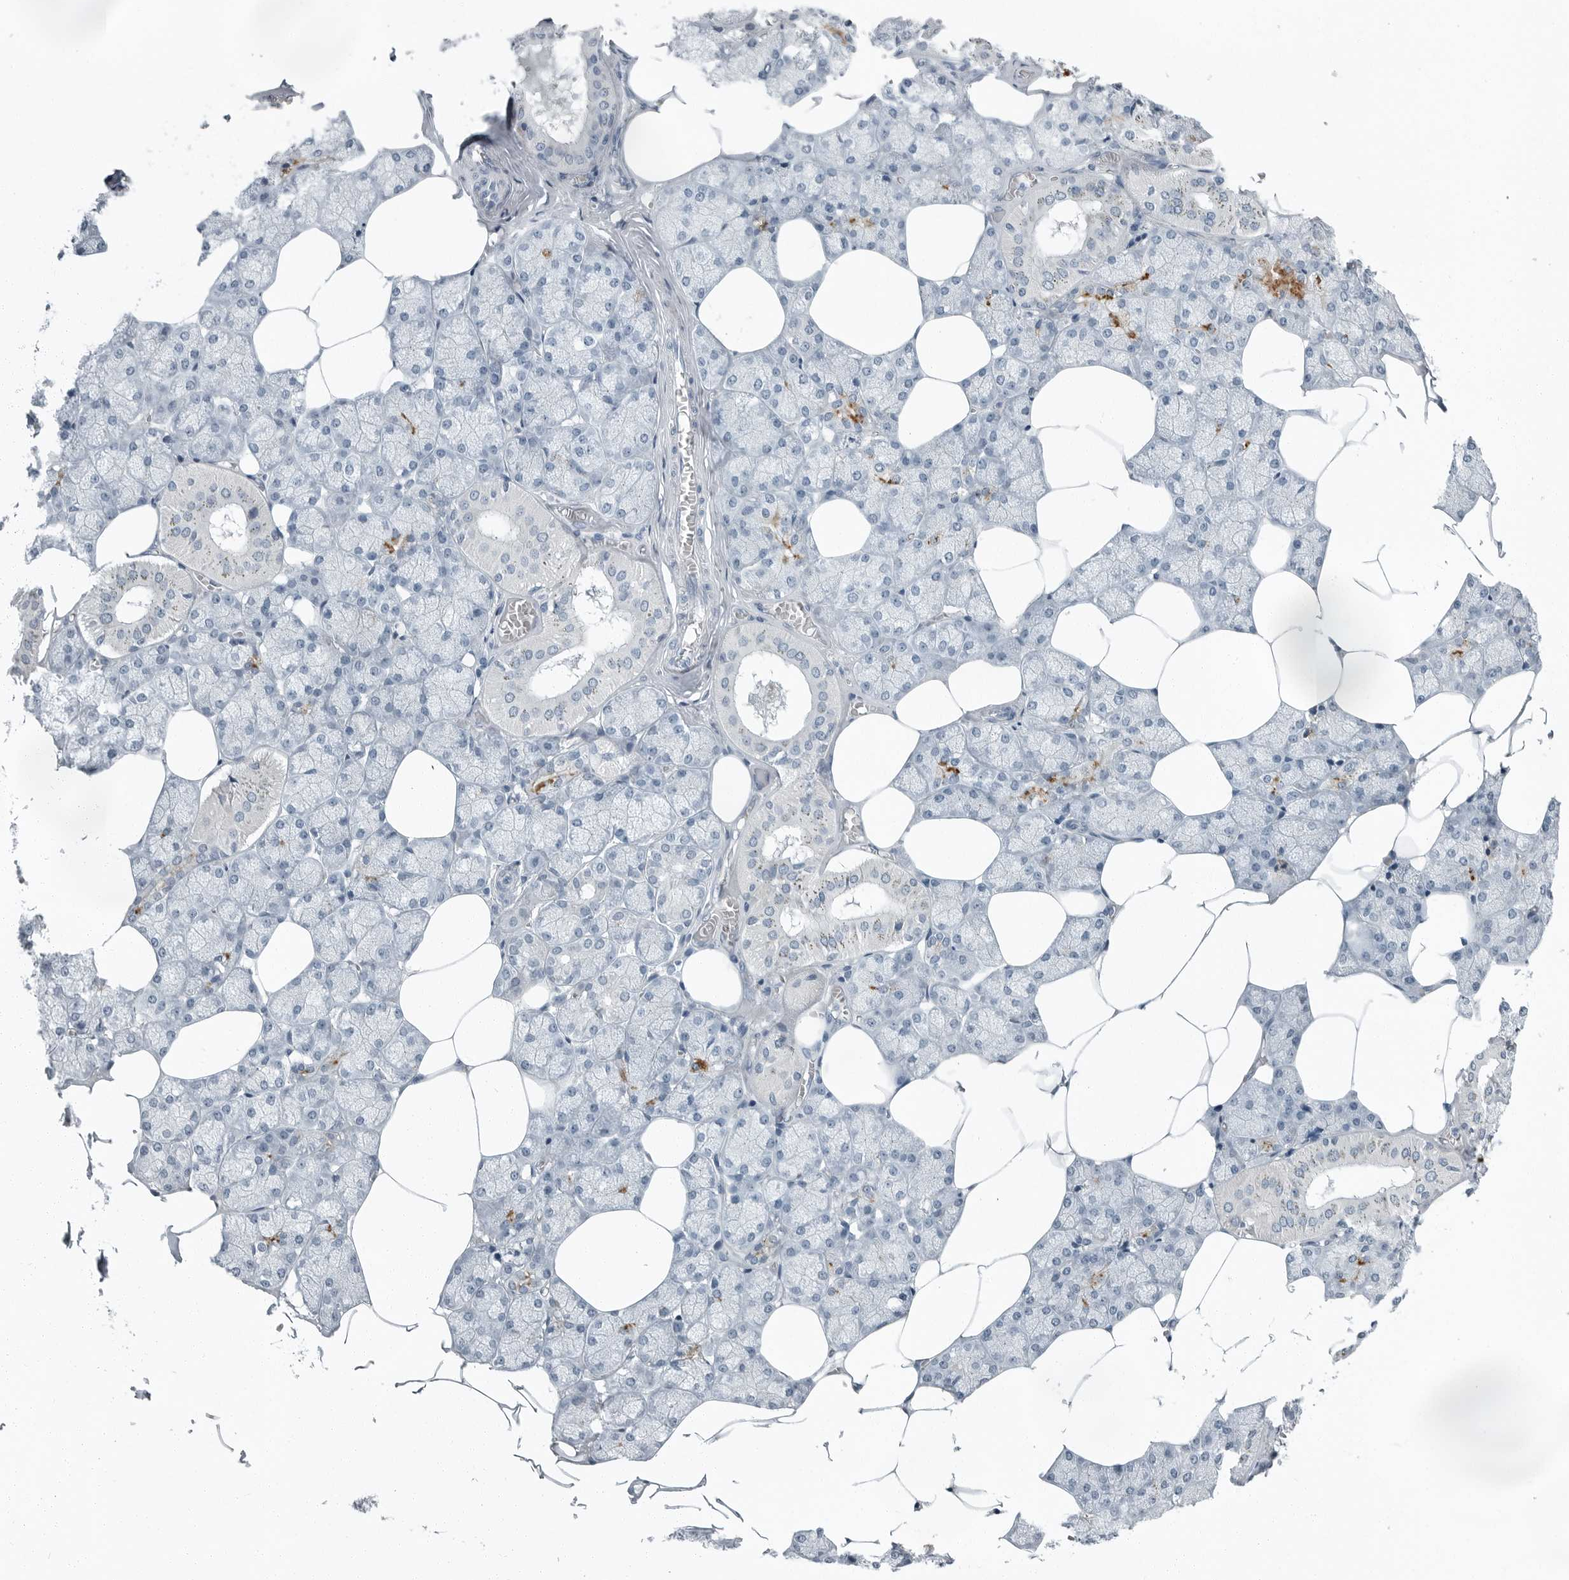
{"staining": {"intensity": "moderate", "quantity": "<25%", "location": "cytoplasmic/membranous"}, "tissue": "salivary gland", "cell_type": "Glandular cells", "image_type": "normal", "snomed": [{"axis": "morphology", "description": "Normal tissue, NOS"}, {"axis": "topography", "description": "Salivary gland"}], "caption": "A brown stain highlights moderate cytoplasmic/membranous expression of a protein in glandular cells of benign human salivary gland. (DAB (3,3'-diaminobenzidine) IHC with brightfield microscopy, high magnification).", "gene": "ZPBP2", "patient": {"sex": "male", "age": 62}}